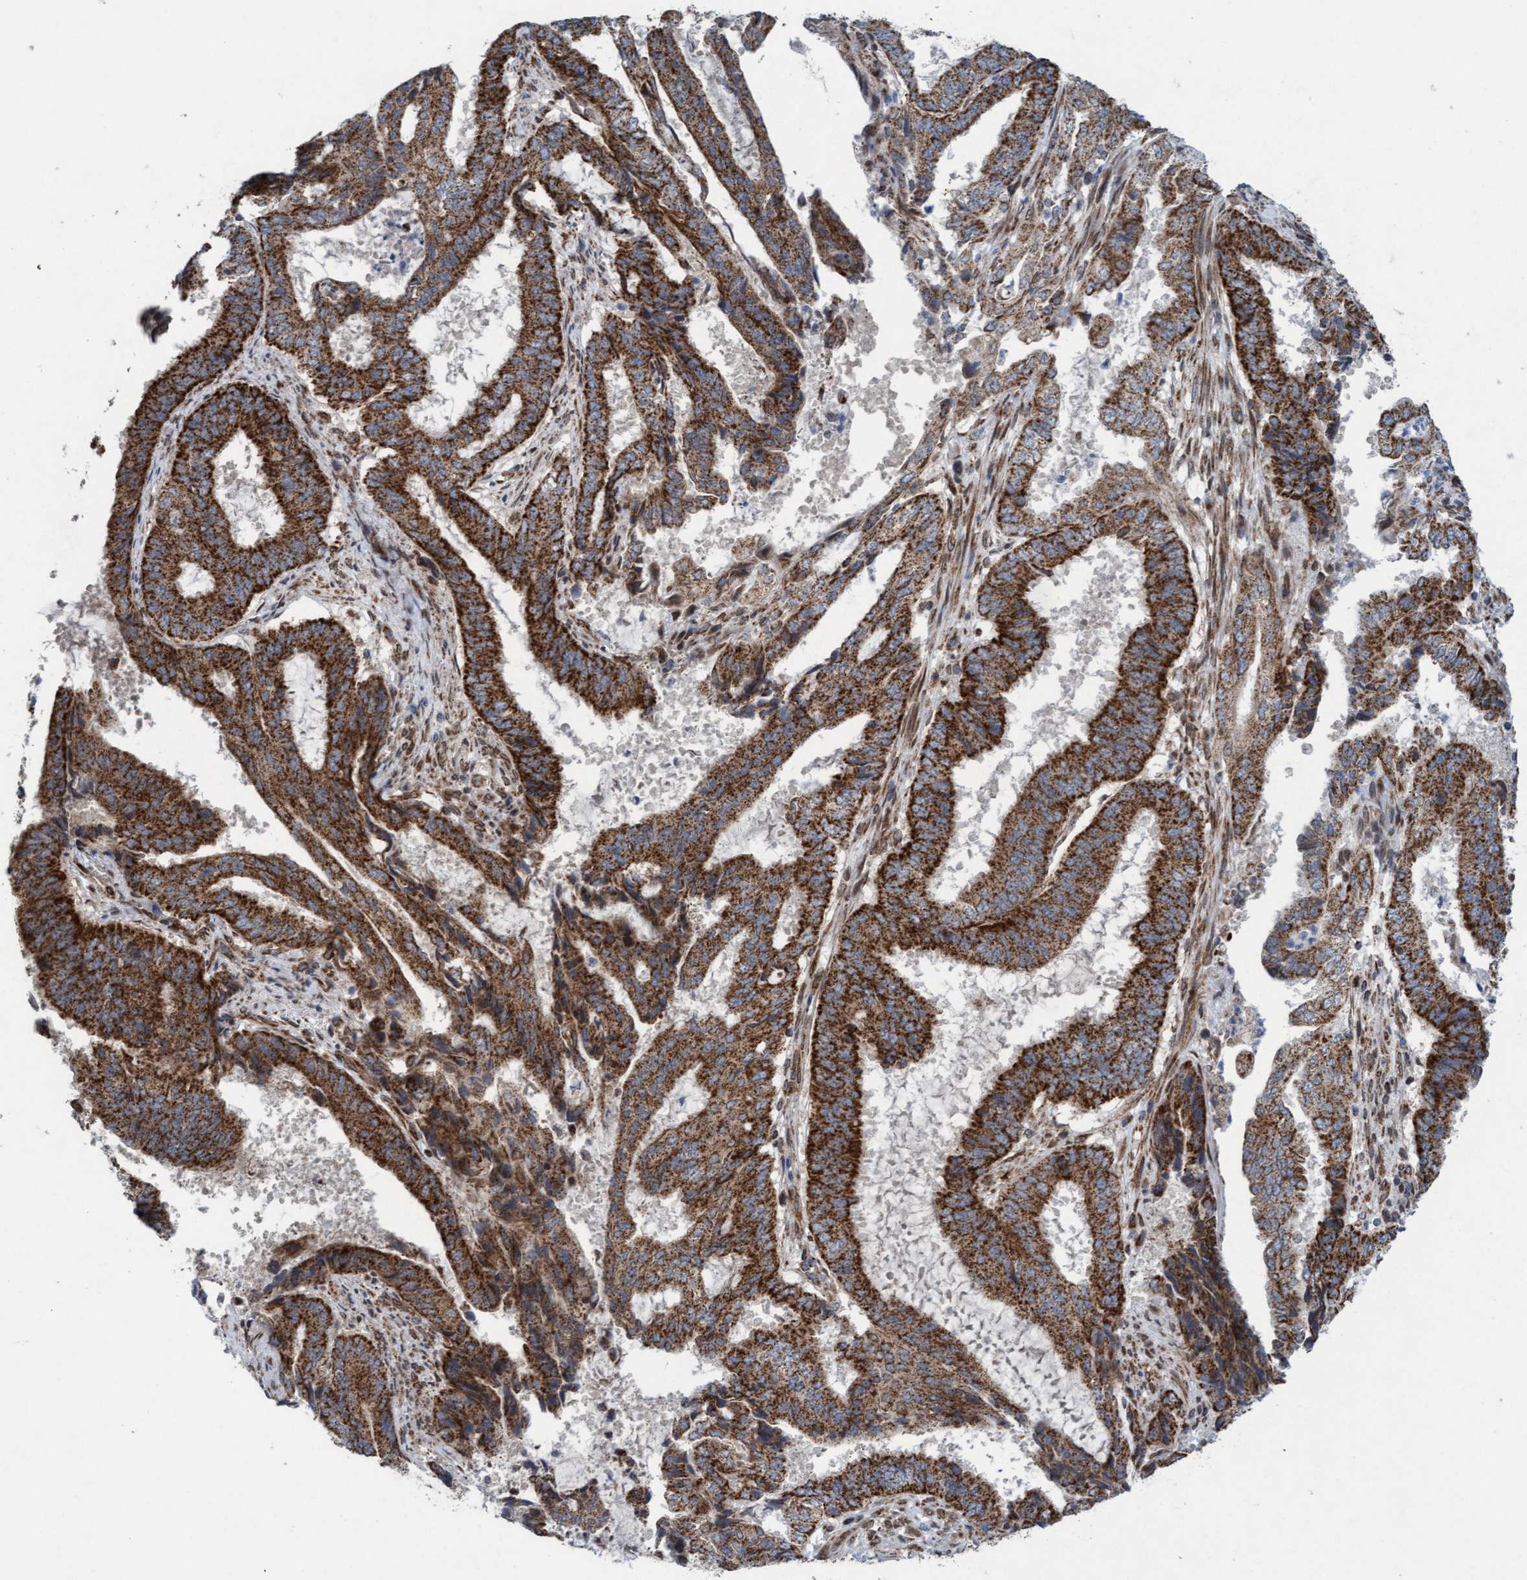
{"staining": {"intensity": "strong", "quantity": ">75%", "location": "cytoplasmic/membranous"}, "tissue": "endometrial cancer", "cell_type": "Tumor cells", "image_type": "cancer", "snomed": [{"axis": "morphology", "description": "Adenocarcinoma, NOS"}, {"axis": "topography", "description": "Endometrium"}], "caption": "Tumor cells demonstrate high levels of strong cytoplasmic/membranous positivity in about >75% of cells in endometrial cancer (adenocarcinoma).", "gene": "MRPS23", "patient": {"sex": "female", "age": 51}}